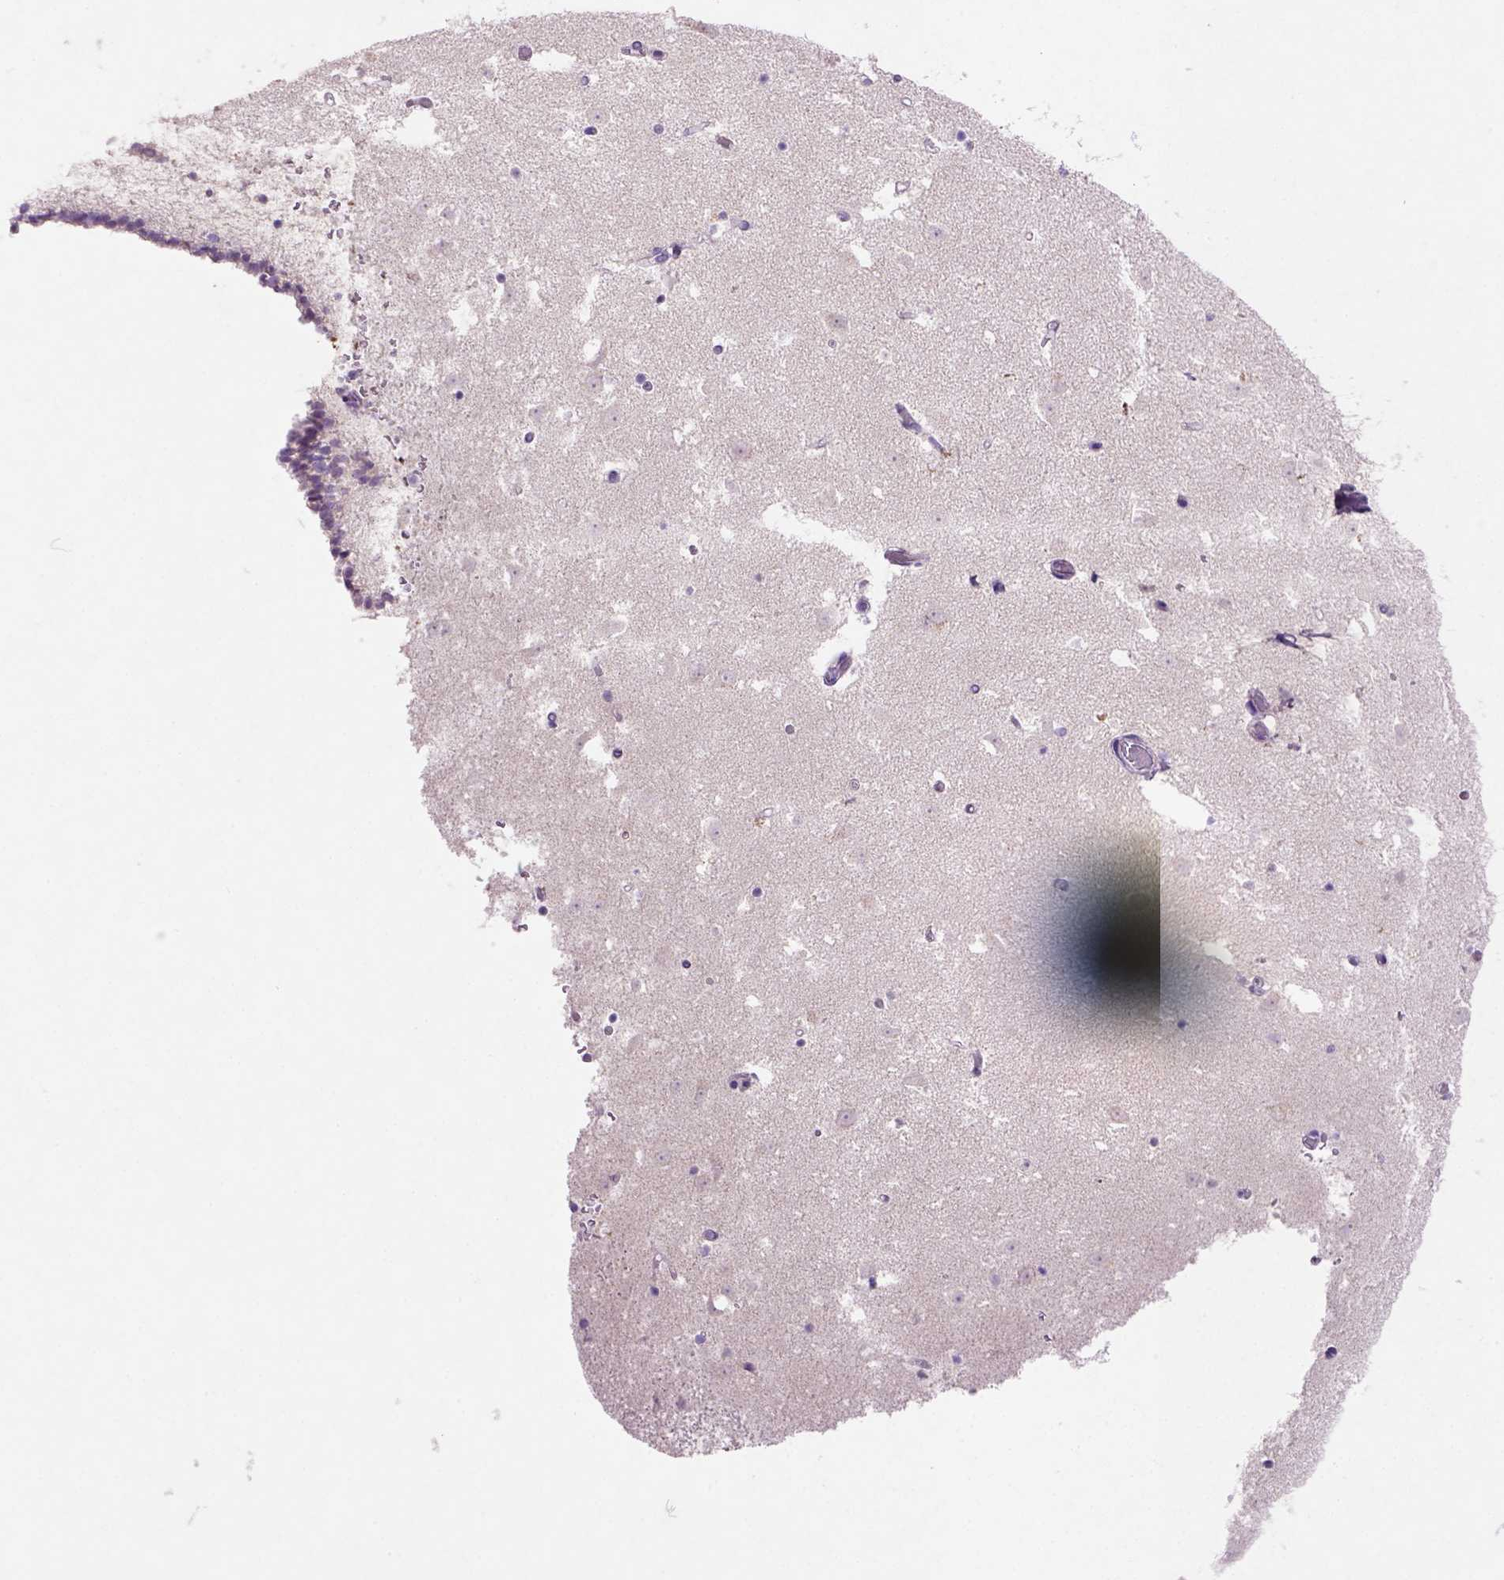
{"staining": {"intensity": "negative", "quantity": "none", "location": "none"}, "tissue": "caudate", "cell_type": "Glial cells", "image_type": "normal", "snomed": [{"axis": "morphology", "description": "Normal tissue, NOS"}, {"axis": "topography", "description": "Lateral ventricle wall"}], "caption": "This is an IHC histopathology image of benign human caudate. There is no staining in glial cells.", "gene": "NUDT2", "patient": {"sex": "female", "age": 42}}